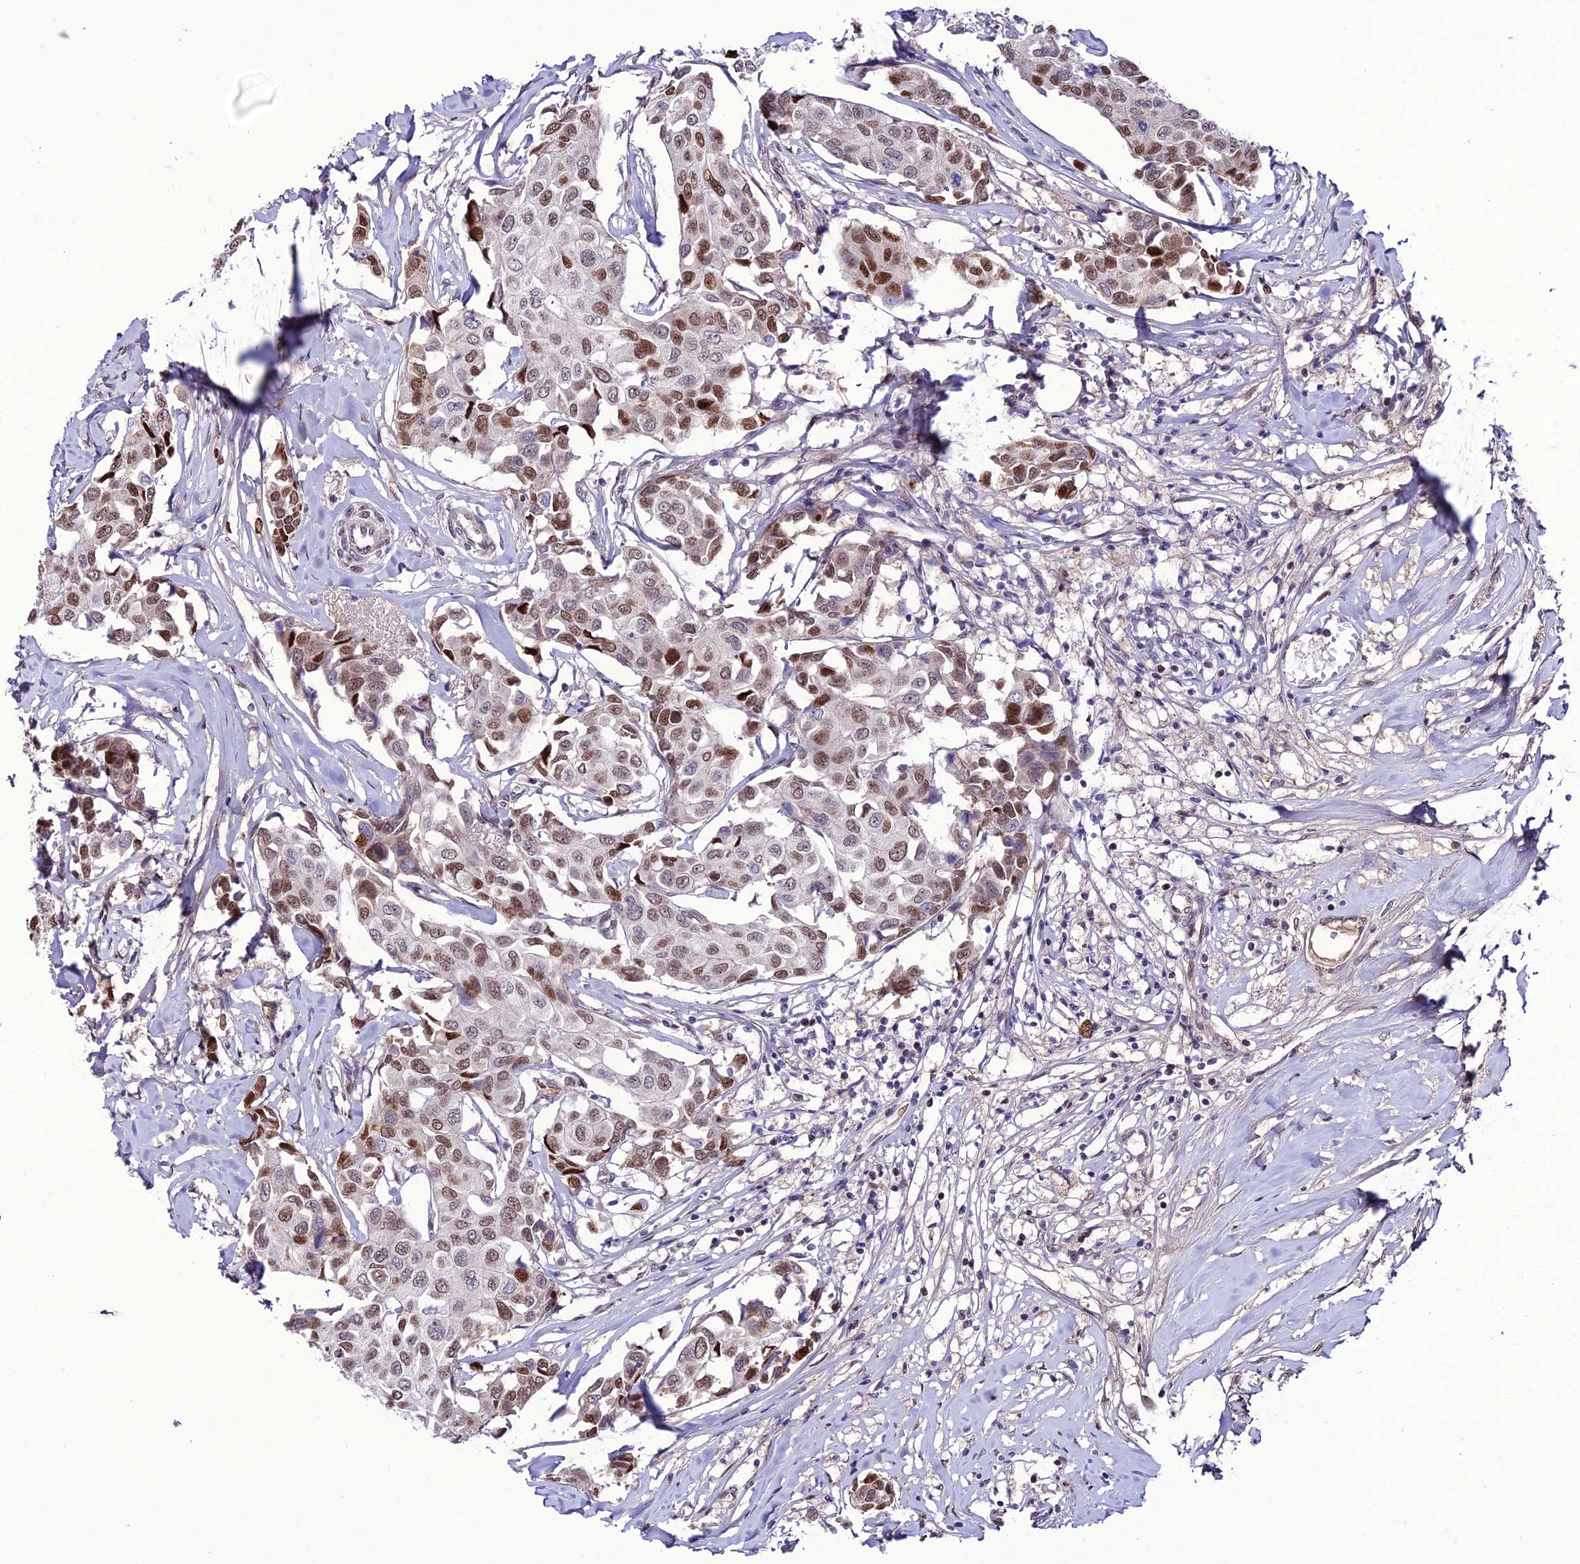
{"staining": {"intensity": "moderate", "quantity": ">75%", "location": "nuclear"}, "tissue": "breast cancer", "cell_type": "Tumor cells", "image_type": "cancer", "snomed": [{"axis": "morphology", "description": "Duct carcinoma"}, {"axis": "topography", "description": "Breast"}], "caption": "An IHC photomicrograph of neoplastic tissue is shown. Protein staining in brown shows moderate nuclear positivity in breast invasive ductal carcinoma within tumor cells. The protein of interest is stained brown, and the nuclei are stained in blue (DAB (3,3'-diaminobenzidine) IHC with brightfield microscopy, high magnification).", "gene": "ZNF707", "patient": {"sex": "female", "age": 80}}